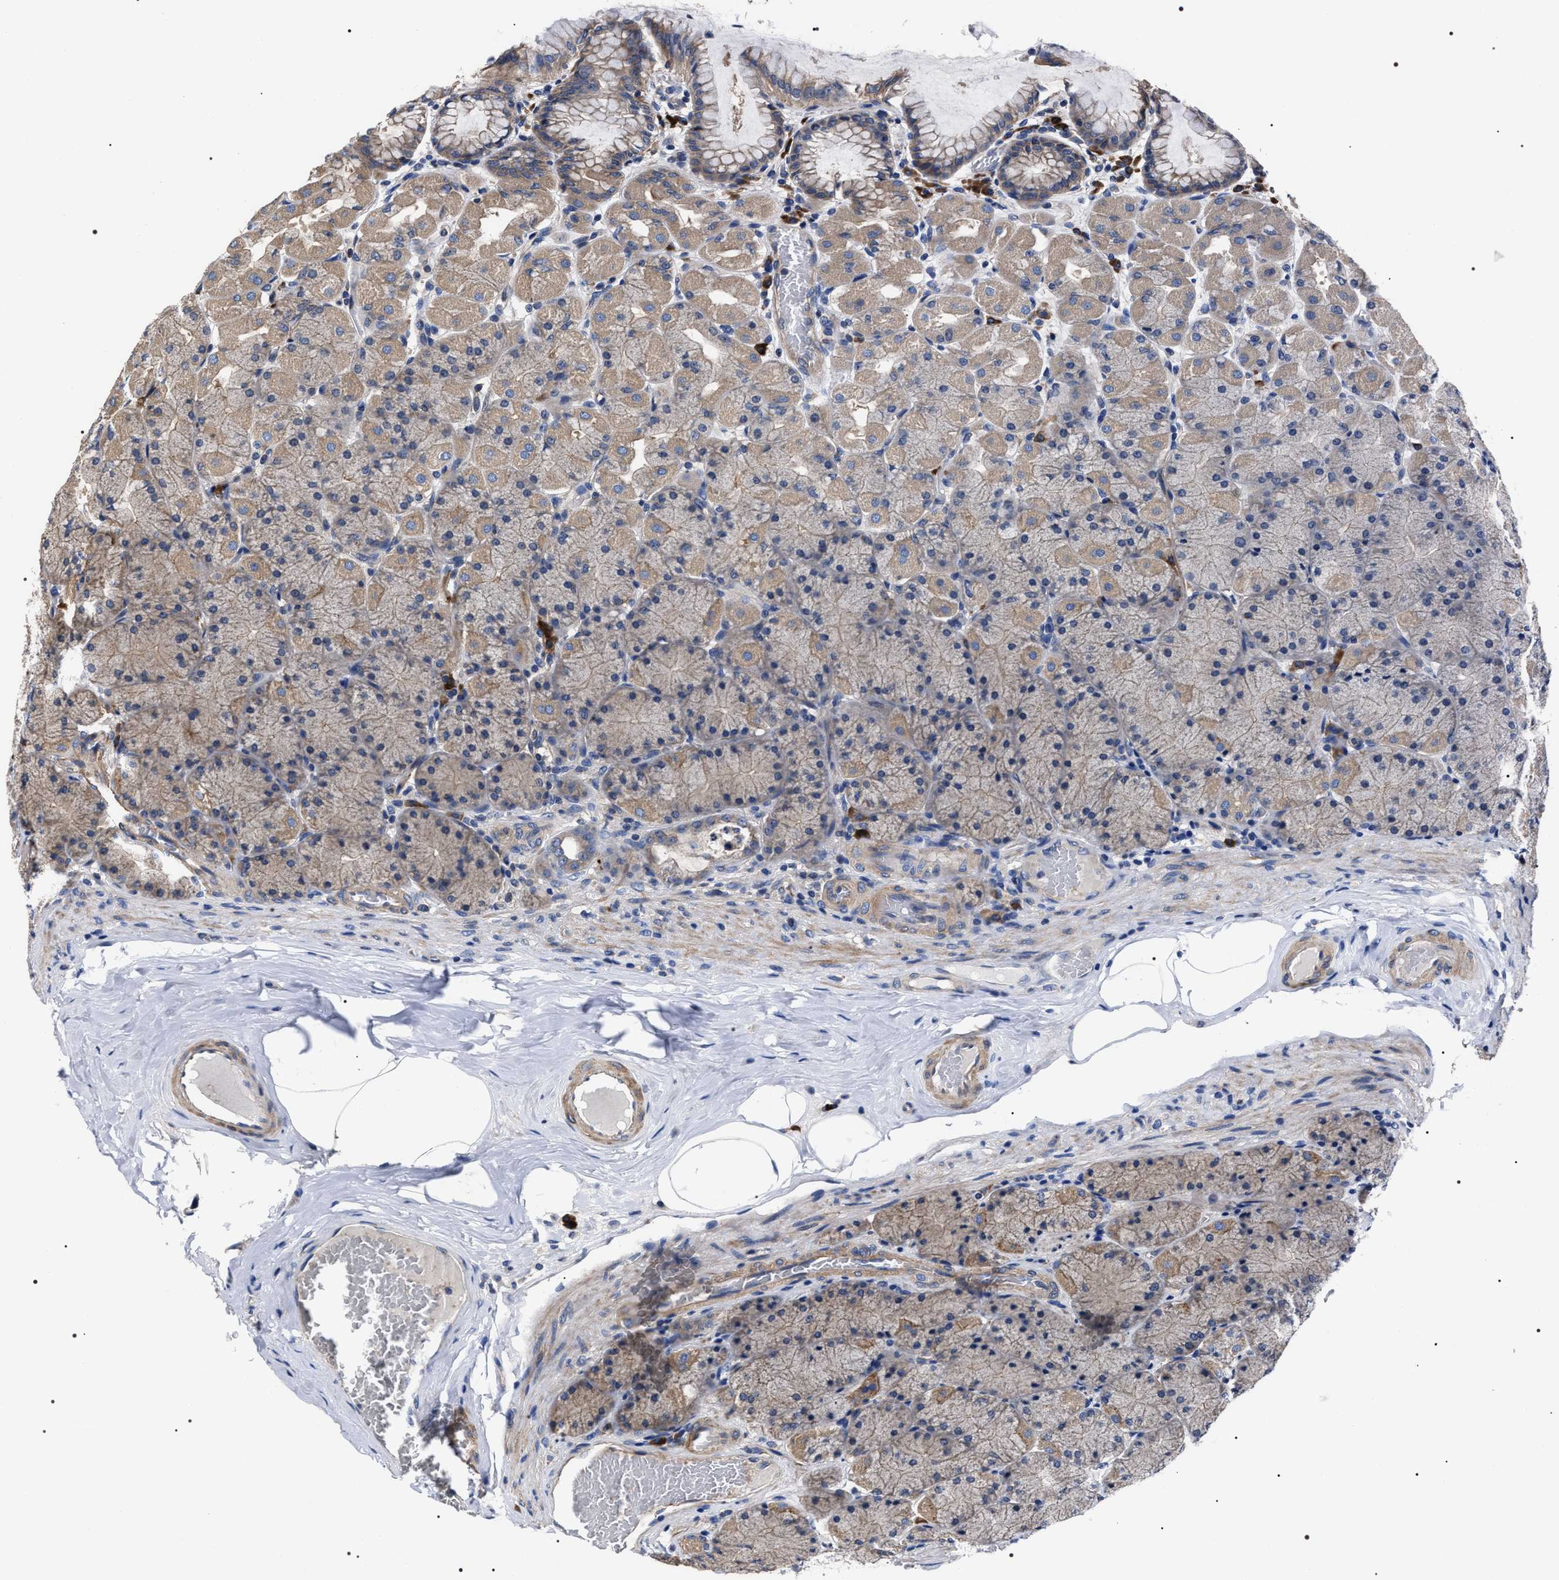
{"staining": {"intensity": "moderate", "quantity": "25%-75%", "location": "cytoplasmic/membranous"}, "tissue": "stomach", "cell_type": "Glandular cells", "image_type": "normal", "snomed": [{"axis": "morphology", "description": "Normal tissue, NOS"}, {"axis": "topography", "description": "Stomach, upper"}], "caption": "The immunohistochemical stain highlights moderate cytoplasmic/membranous expression in glandular cells of unremarkable stomach.", "gene": "MIS18A", "patient": {"sex": "female", "age": 56}}